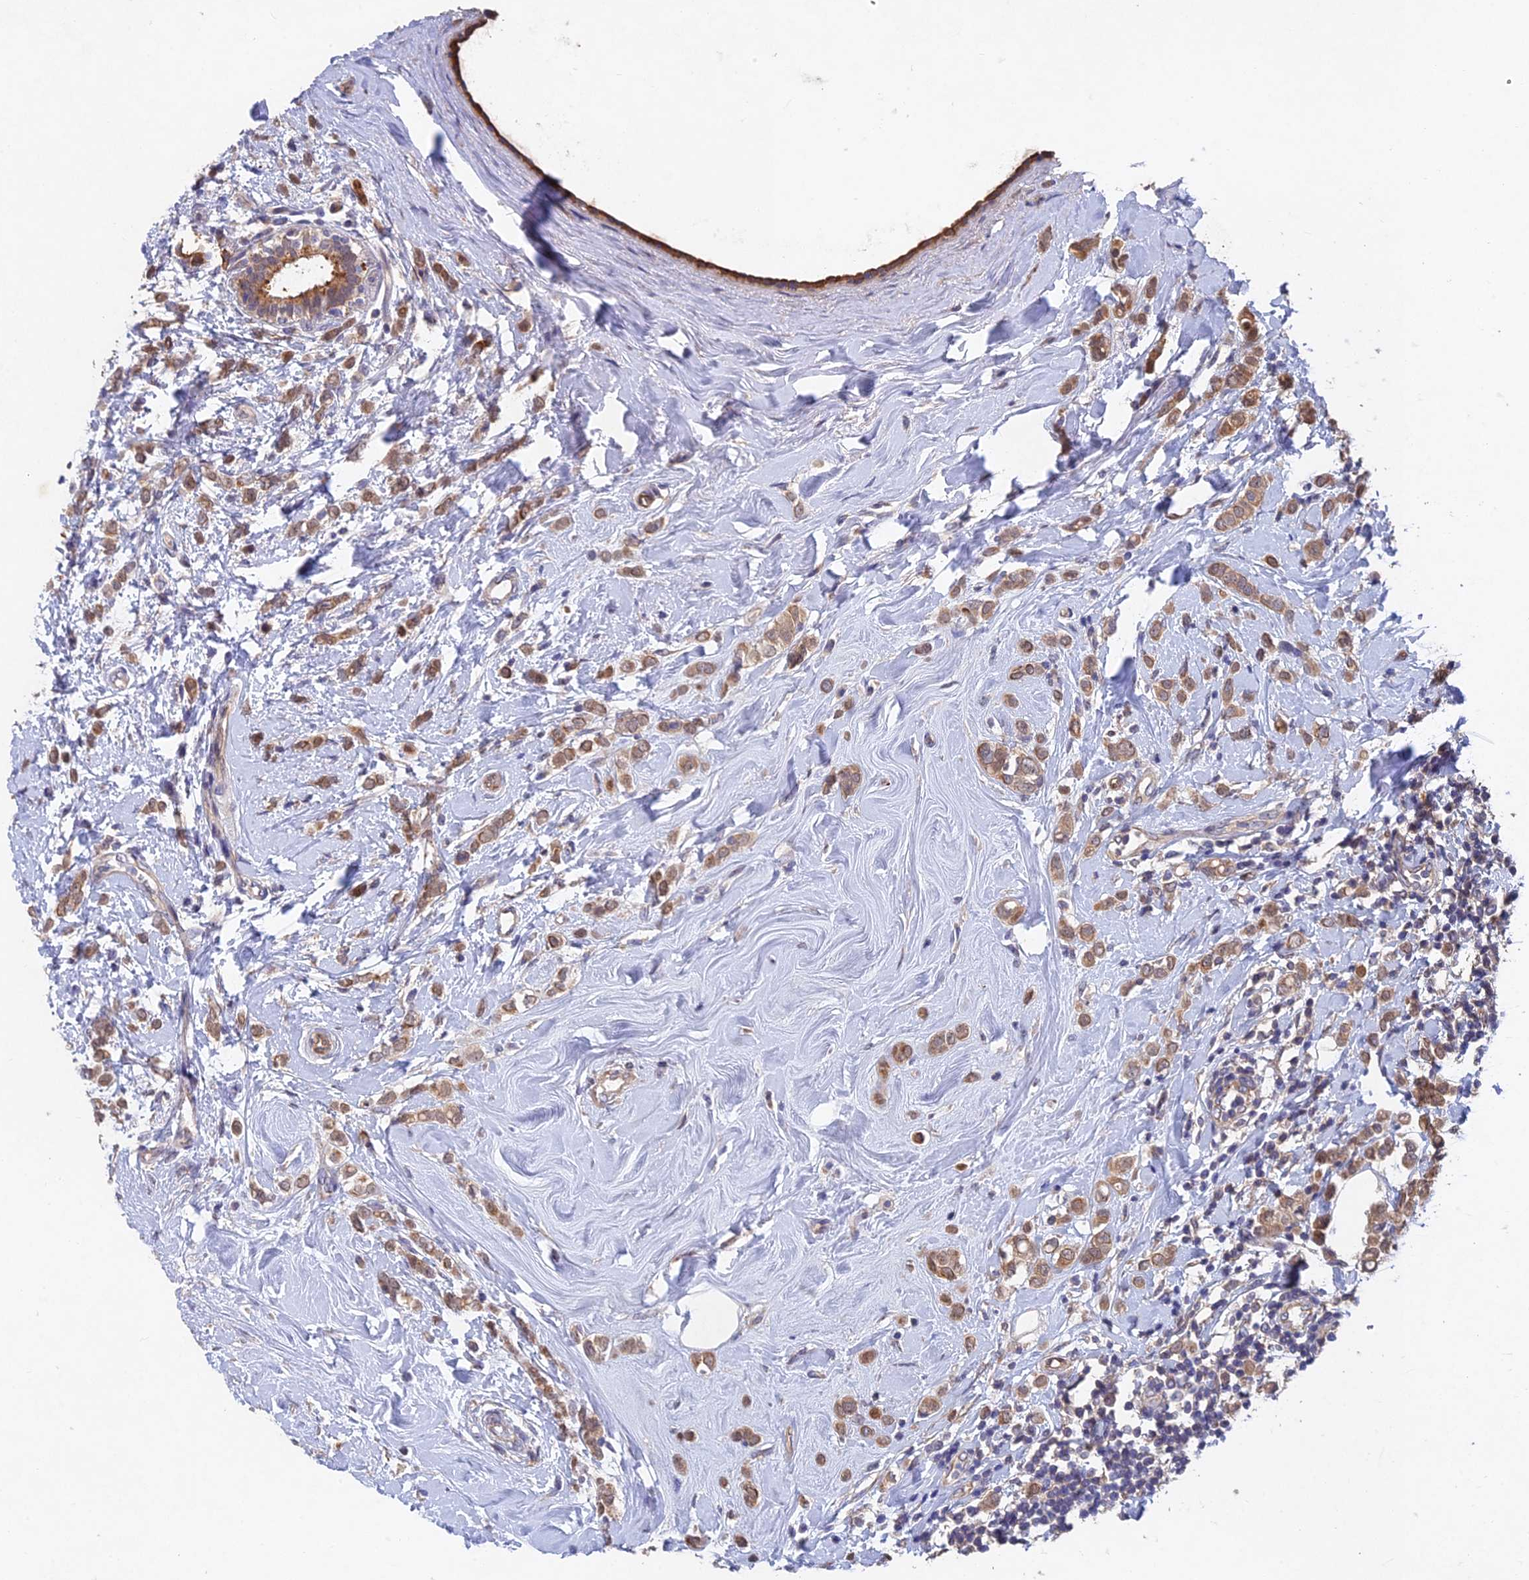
{"staining": {"intensity": "moderate", "quantity": ">75%", "location": "cytoplasmic/membranous"}, "tissue": "breast cancer", "cell_type": "Tumor cells", "image_type": "cancer", "snomed": [{"axis": "morphology", "description": "Lobular carcinoma"}, {"axis": "topography", "description": "Breast"}], "caption": "A high-resolution image shows immunohistochemistry staining of breast cancer, which reveals moderate cytoplasmic/membranous positivity in about >75% of tumor cells.", "gene": "NSMCE1", "patient": {"sex": "female", "age": 47}}